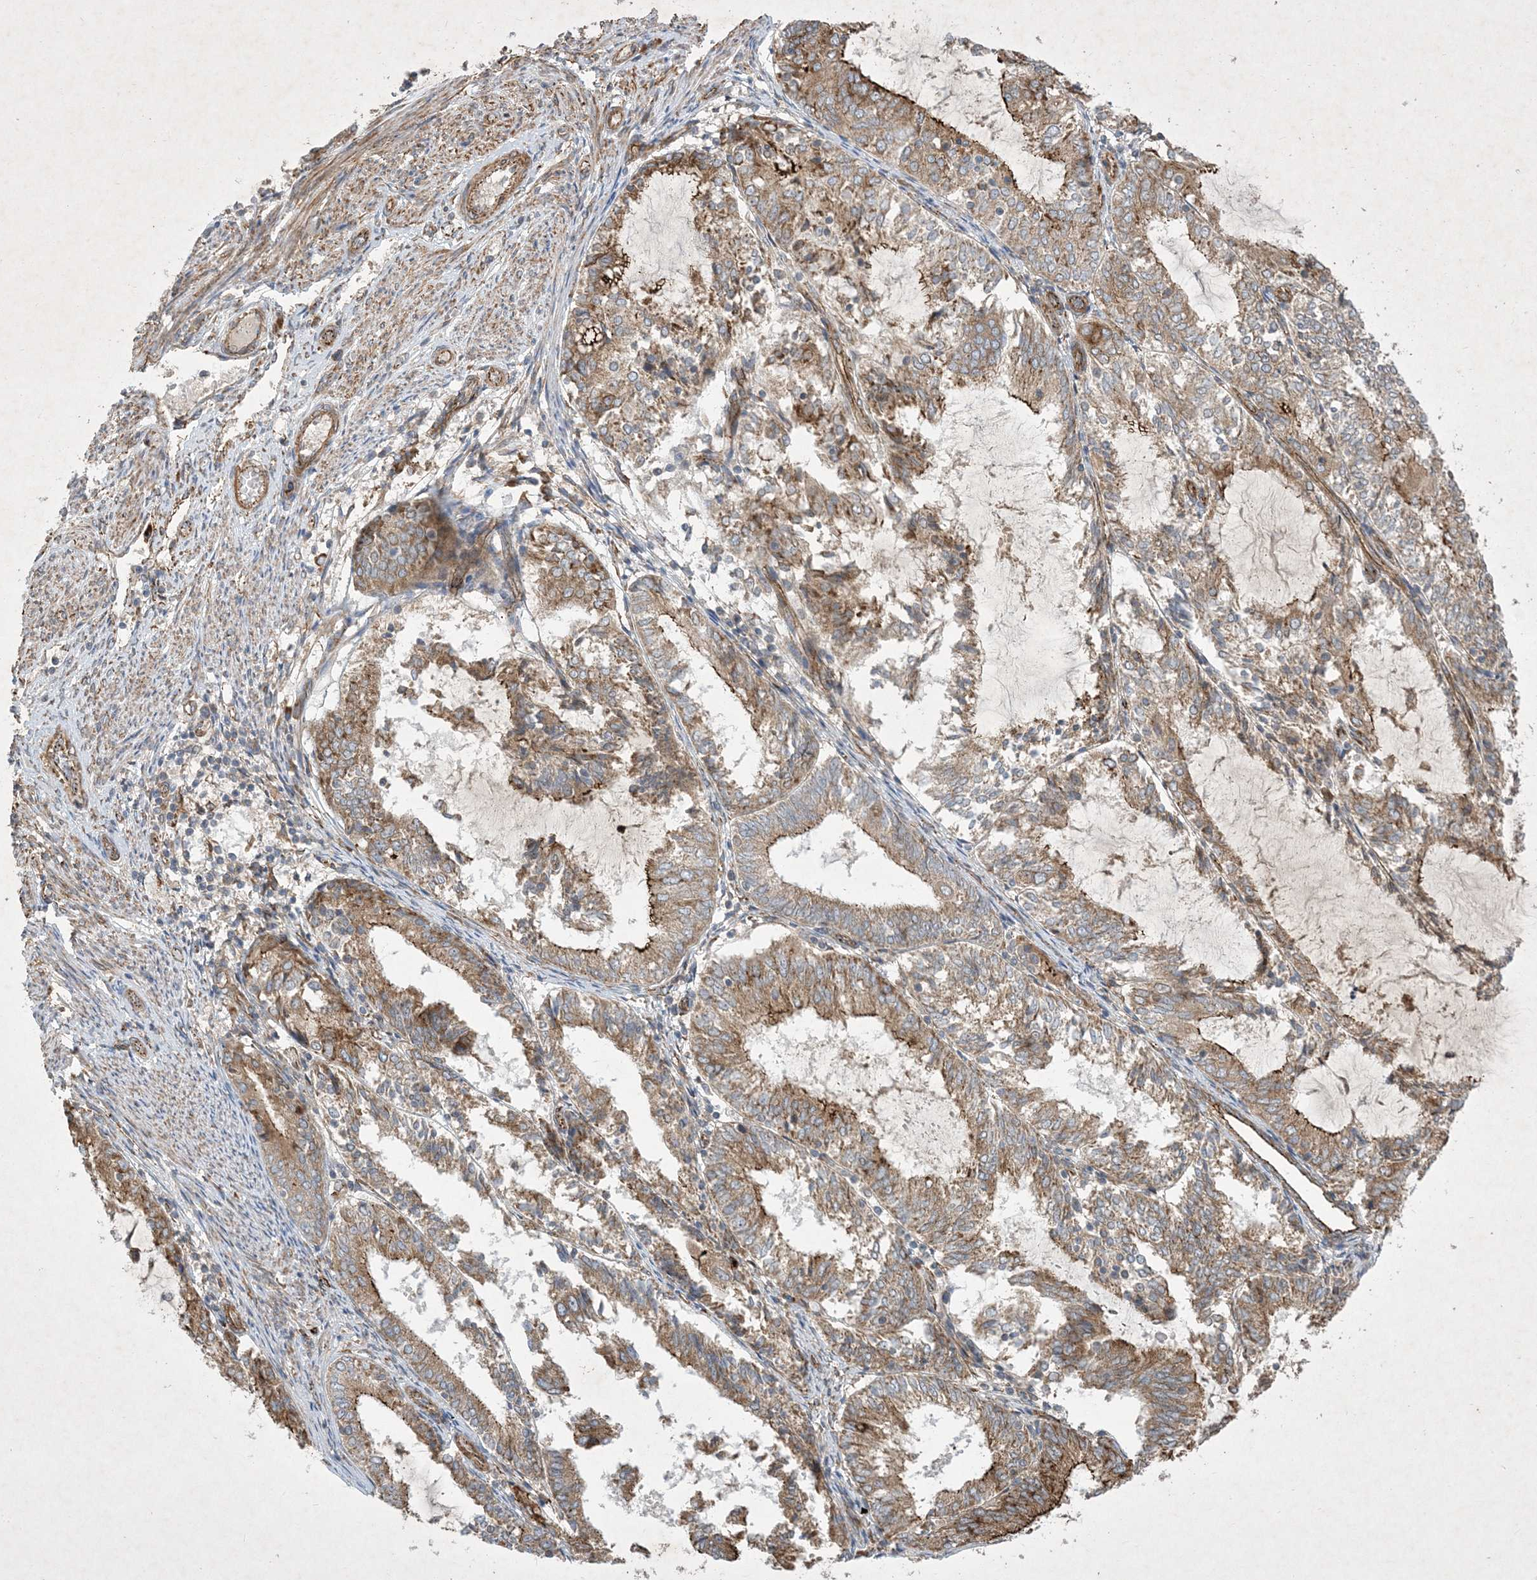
{"staining": {"intensity": "strong", "quantity": "25%-75%", "location": "cytoplasmic/membranous"}, "tissue": "endometrial cancer", "cell_type": "Tumor cells", "image_type": "cancer", "snomed": [{"axis": "morphology", "description": "Adenocarcinoma, NOS"}, {"axis": "topography", "description": "Endometrium"}], "caption": "Immunohistochemistry (IHC) (DAB) staining of human adenocarcinoma (endometrial) demonstrates strong cytoplasmic/membranous protein expression in approximately 25%-75% of tumor cells.", "gene": "OTOP1", "patient": {"sex": "female", "age": 81}}